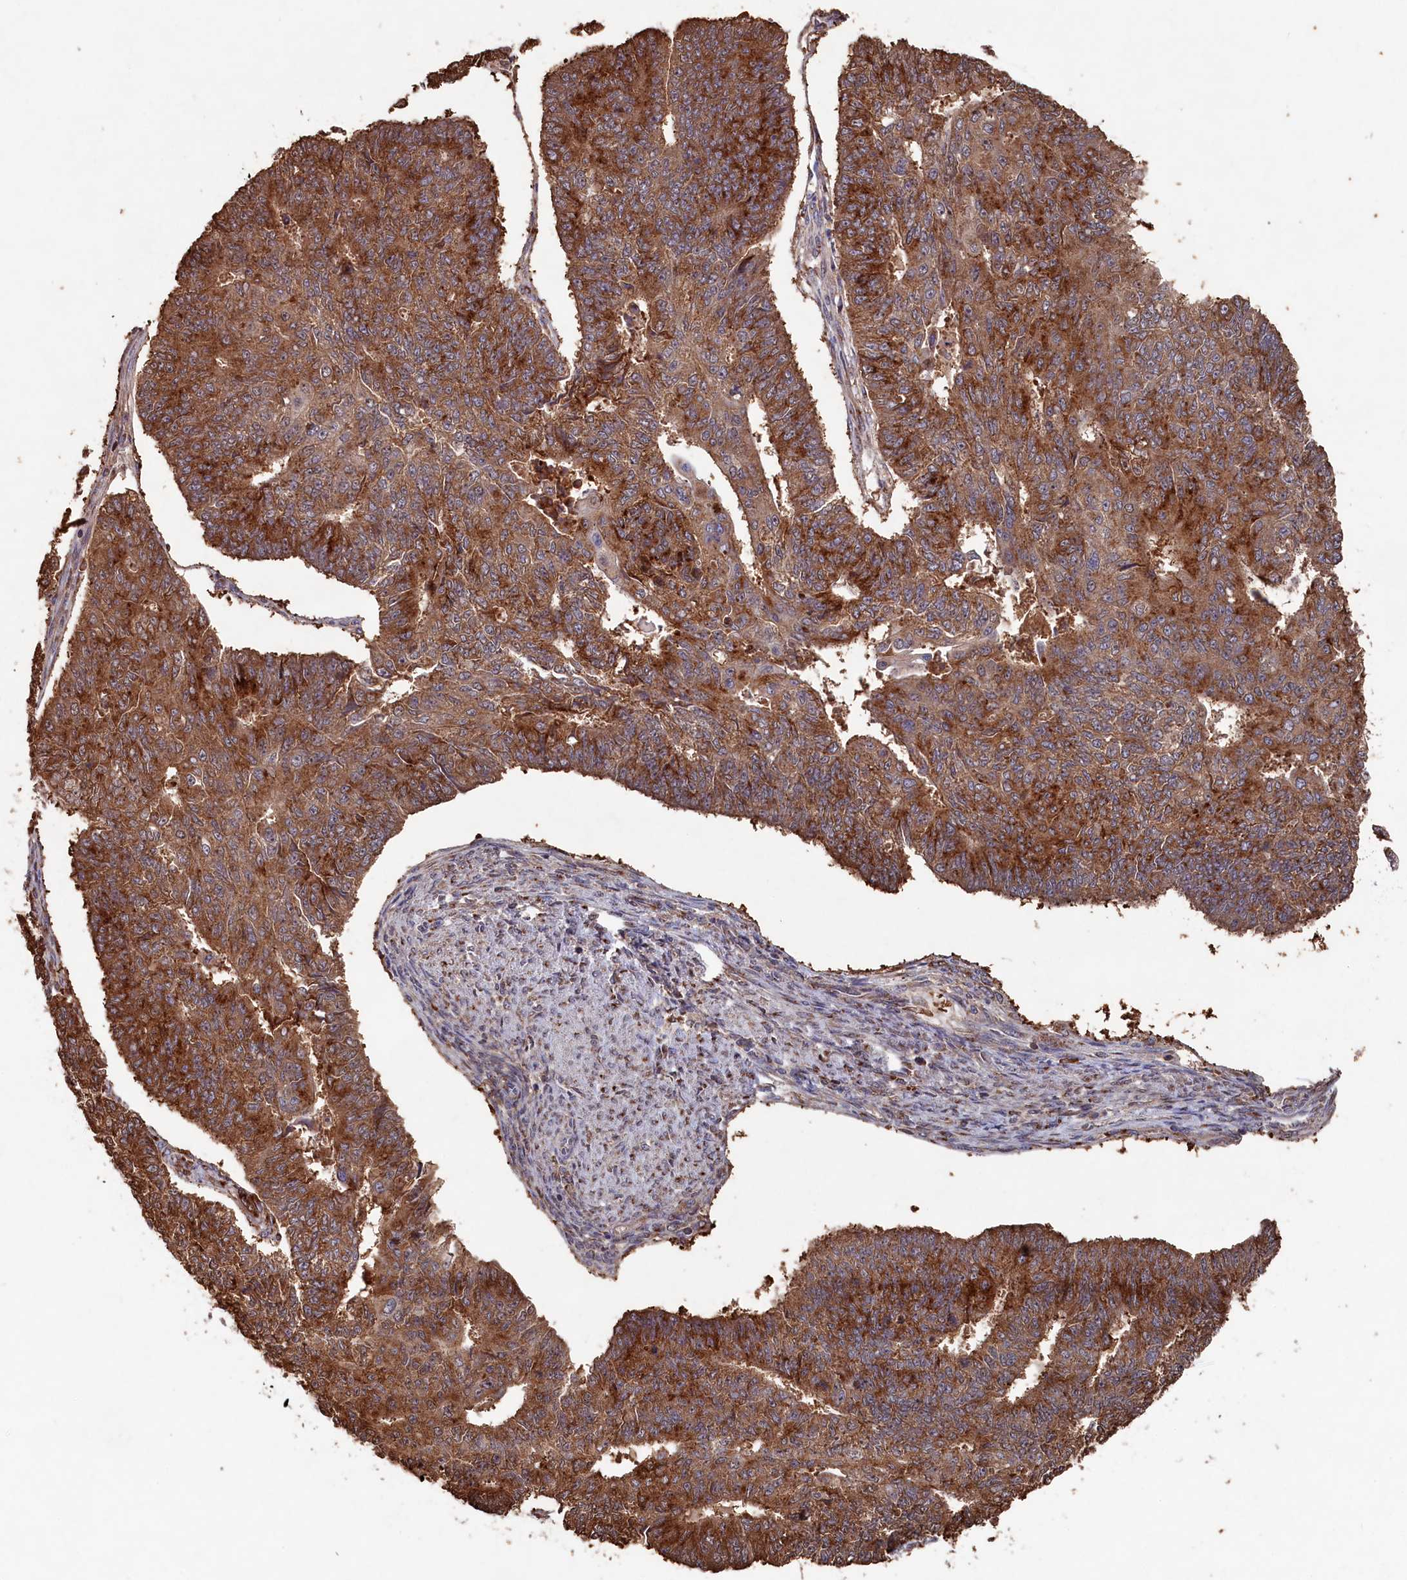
{"staining": {"intensity": "strong", "quantity": ">75%", "location": "cytoplasmic/membranous"}, "tissue": "endometrial cancer", "cell_type": "Tumor cells", "image_type": "cancer", "snomed": [{"axis": "morphology", "description": "Adenocarcinoma, NOS"}, {"axis": "topography", "description": "Endometrium"}], "caption": "Strong cytoplasmic/membranous protein expression is appreciated in about >75% of tumor cells in adenocarcinoma (endometrial).", "gene": "NAA60", "patient": {"sex": "female", "age": 32}}